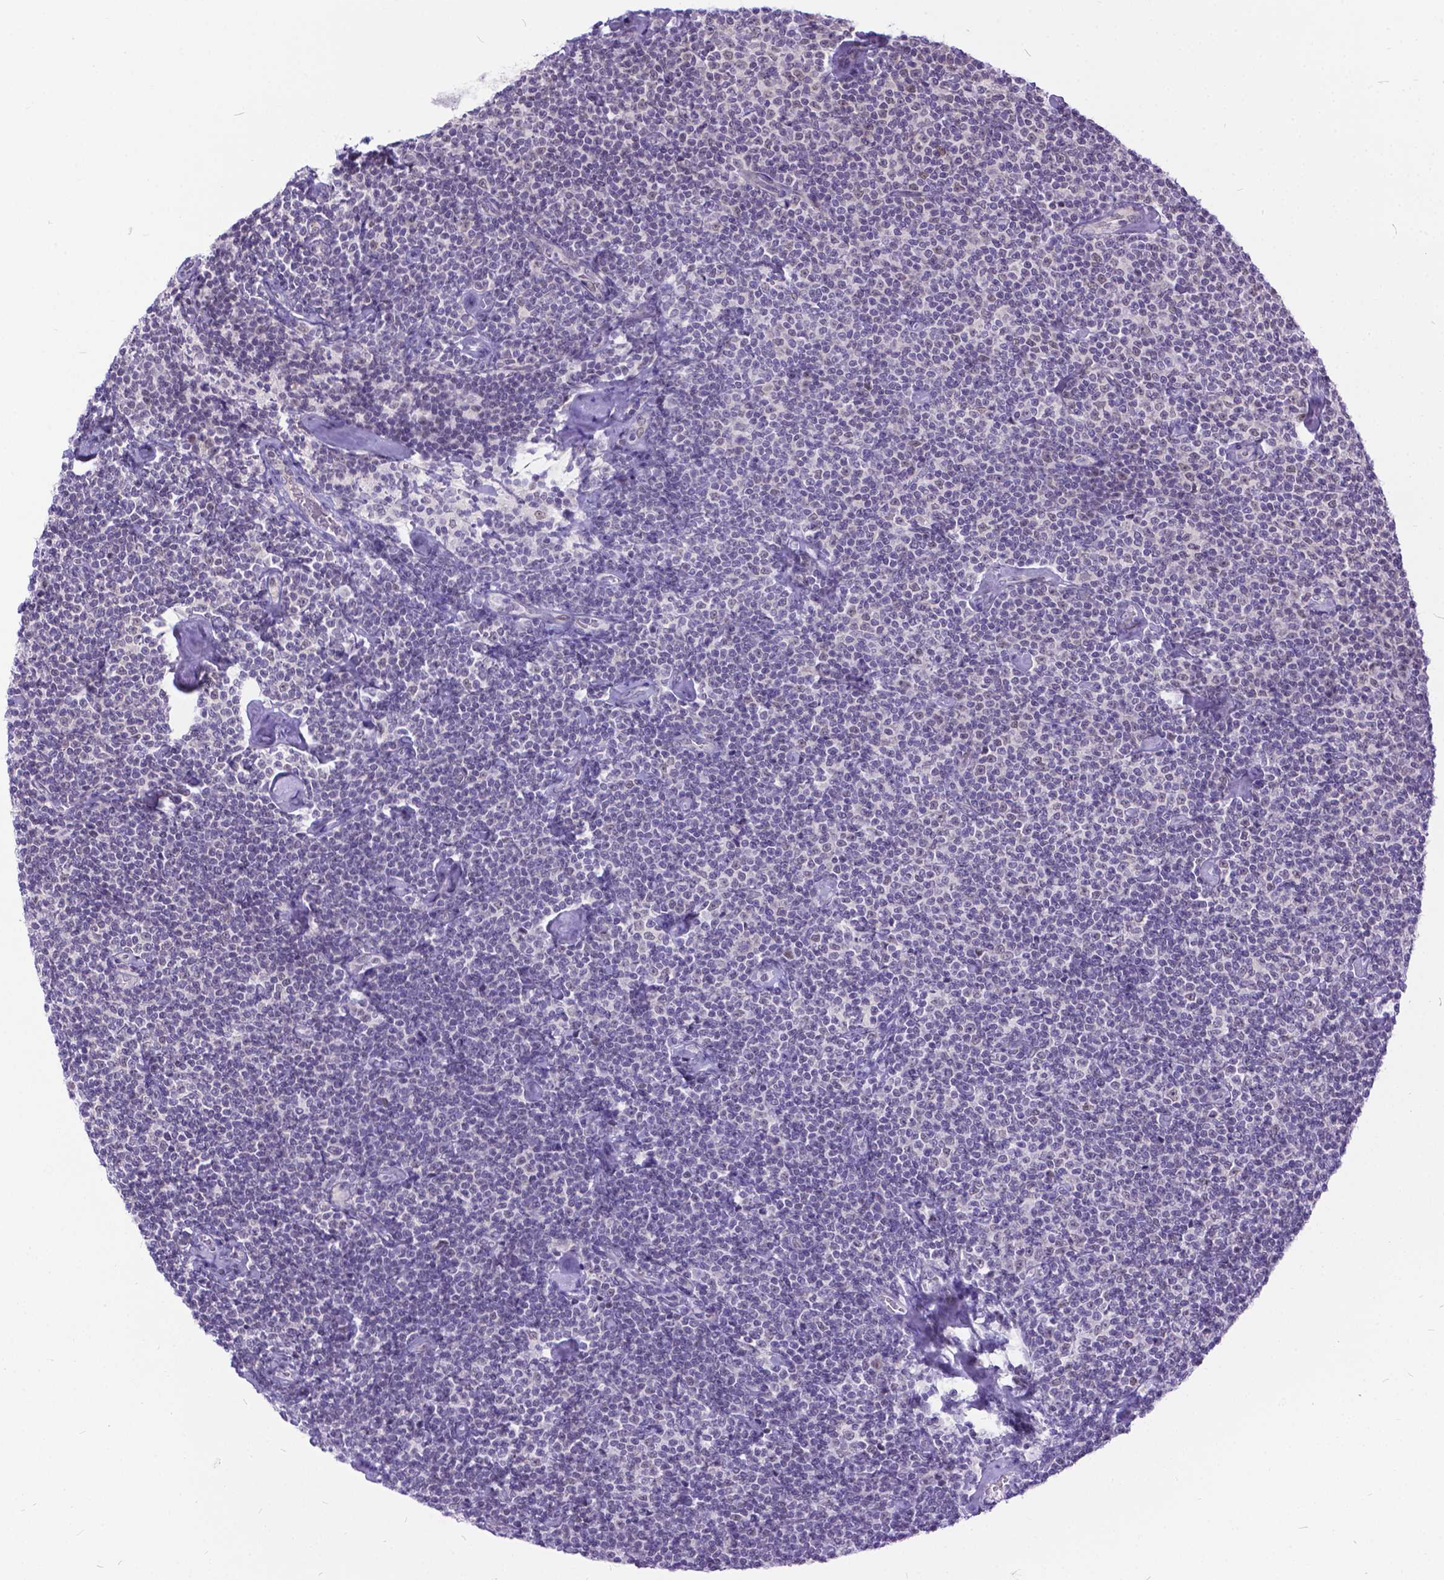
{"staining": {"intensity": "negative", "quantity": "none", "location": "none"}, "tissue": "lymphoma", "cell_type": "Tumor cells", "image_type": "cancer", "snomed": [{"axis": "morphology", "description": "Malignant lymphoma, non-Hodgkin's type, Low grade"}, {"axis": "topography", "description": "Lymph node"}], "caption": "Immunohistochemistry (IHC) photomicrograph of low-grade malignant lymphoma, non-Hodgkin's type stained for a protein (brown), which demonstrates no positivity in tumor cells.", "gene": "FAM124B", "patient": {"sex": "male", "age": 81}}